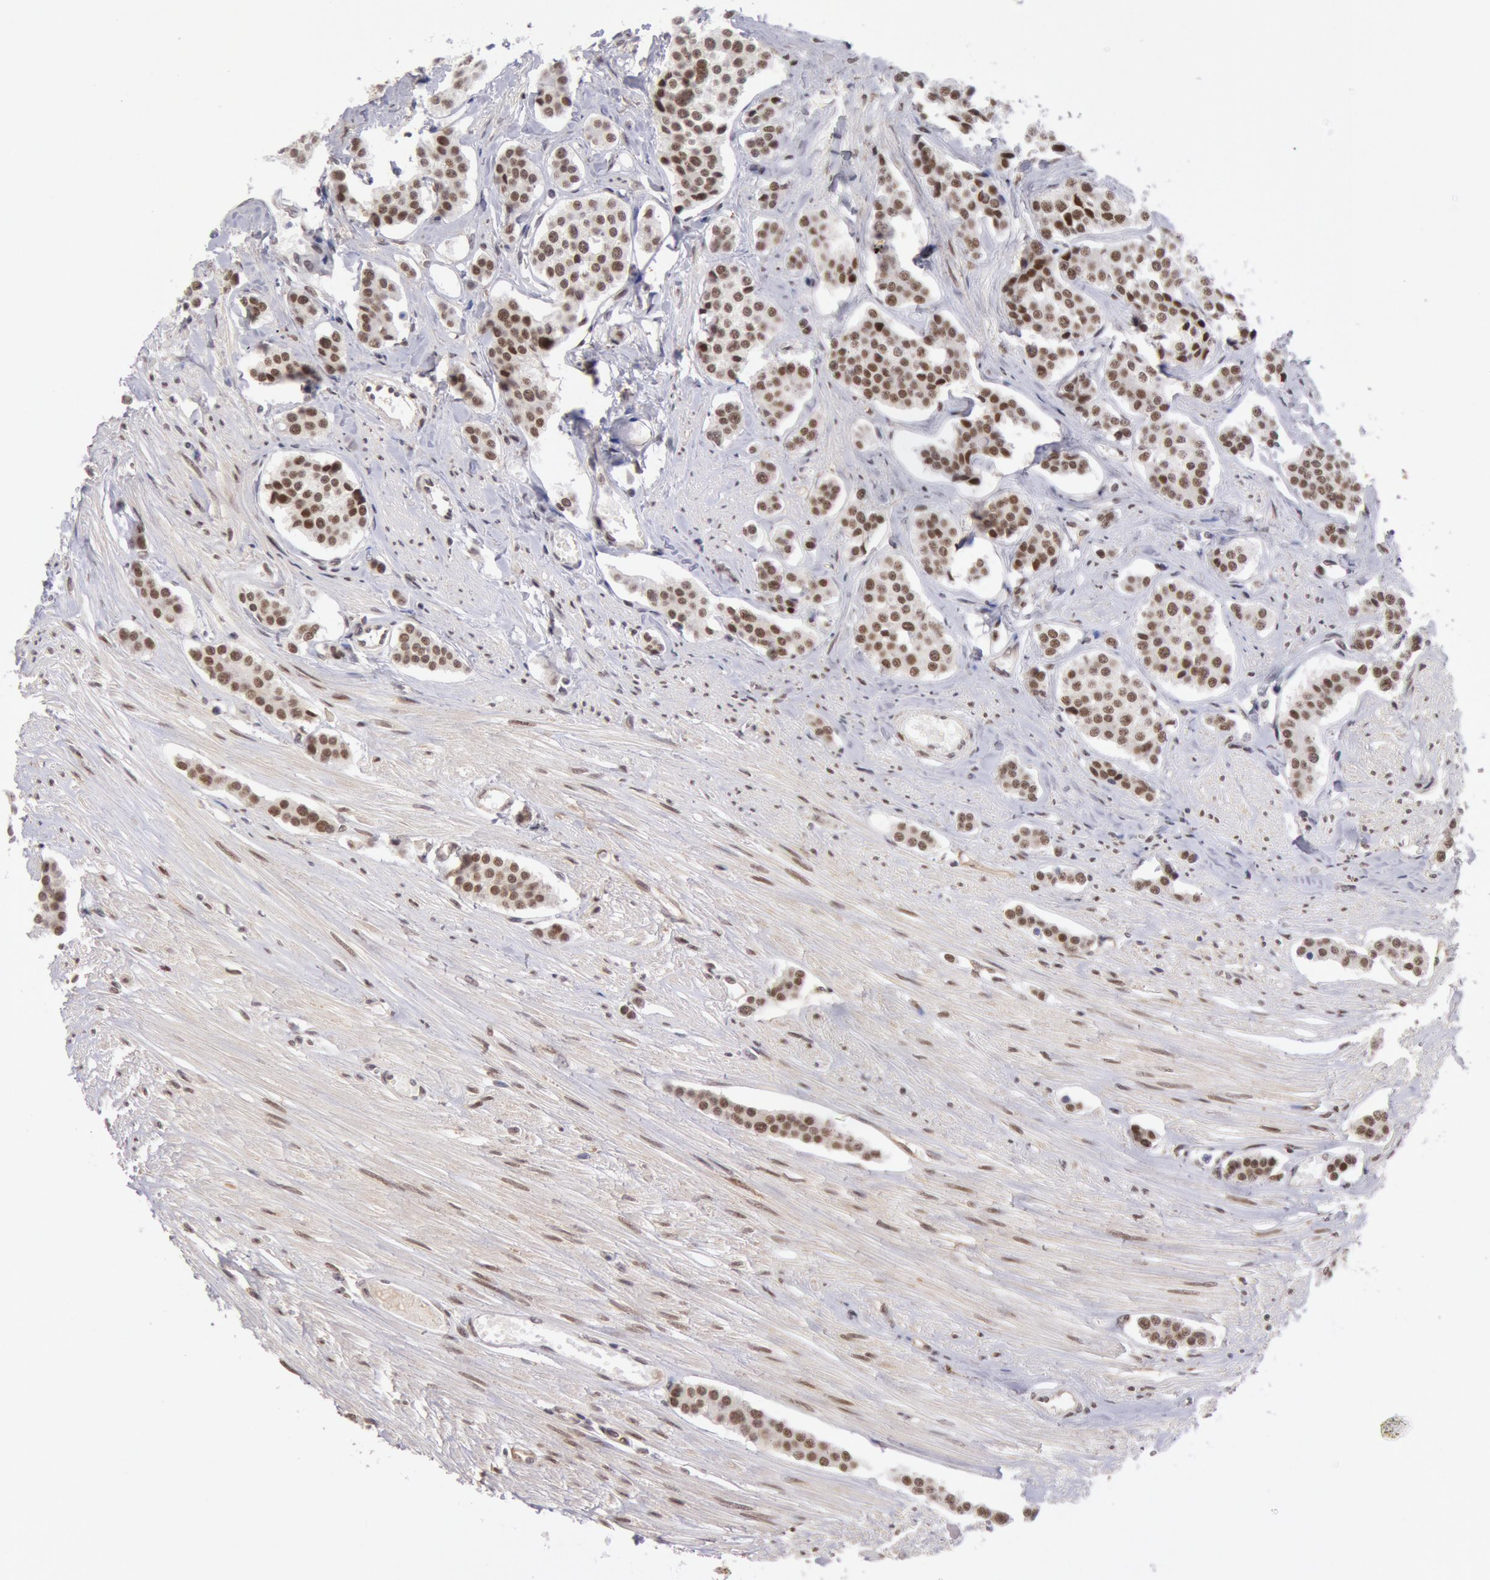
{"staining": {"intensity": "moderate", "quantity": ">75%", "location": "nuclear"}, "tissue": "carcinoid", "cell_type": "Tumor cells", "image_type": "cancer", "snomed": [{"axis": "morphology", "description": "Carcinoid, malignant, NOS"}, {"axis": "topography", "description": "Small intestine"}], "caption": "Carcinoid was stained to show a protein in brown. There is medium levels of moderate nuclear staining in approximately >75% of tumor cells. (IHC, brightfield microscopy, high magnification).", "gene": "CDKN2B", "patient": {"sex": "male", "age": 60}}